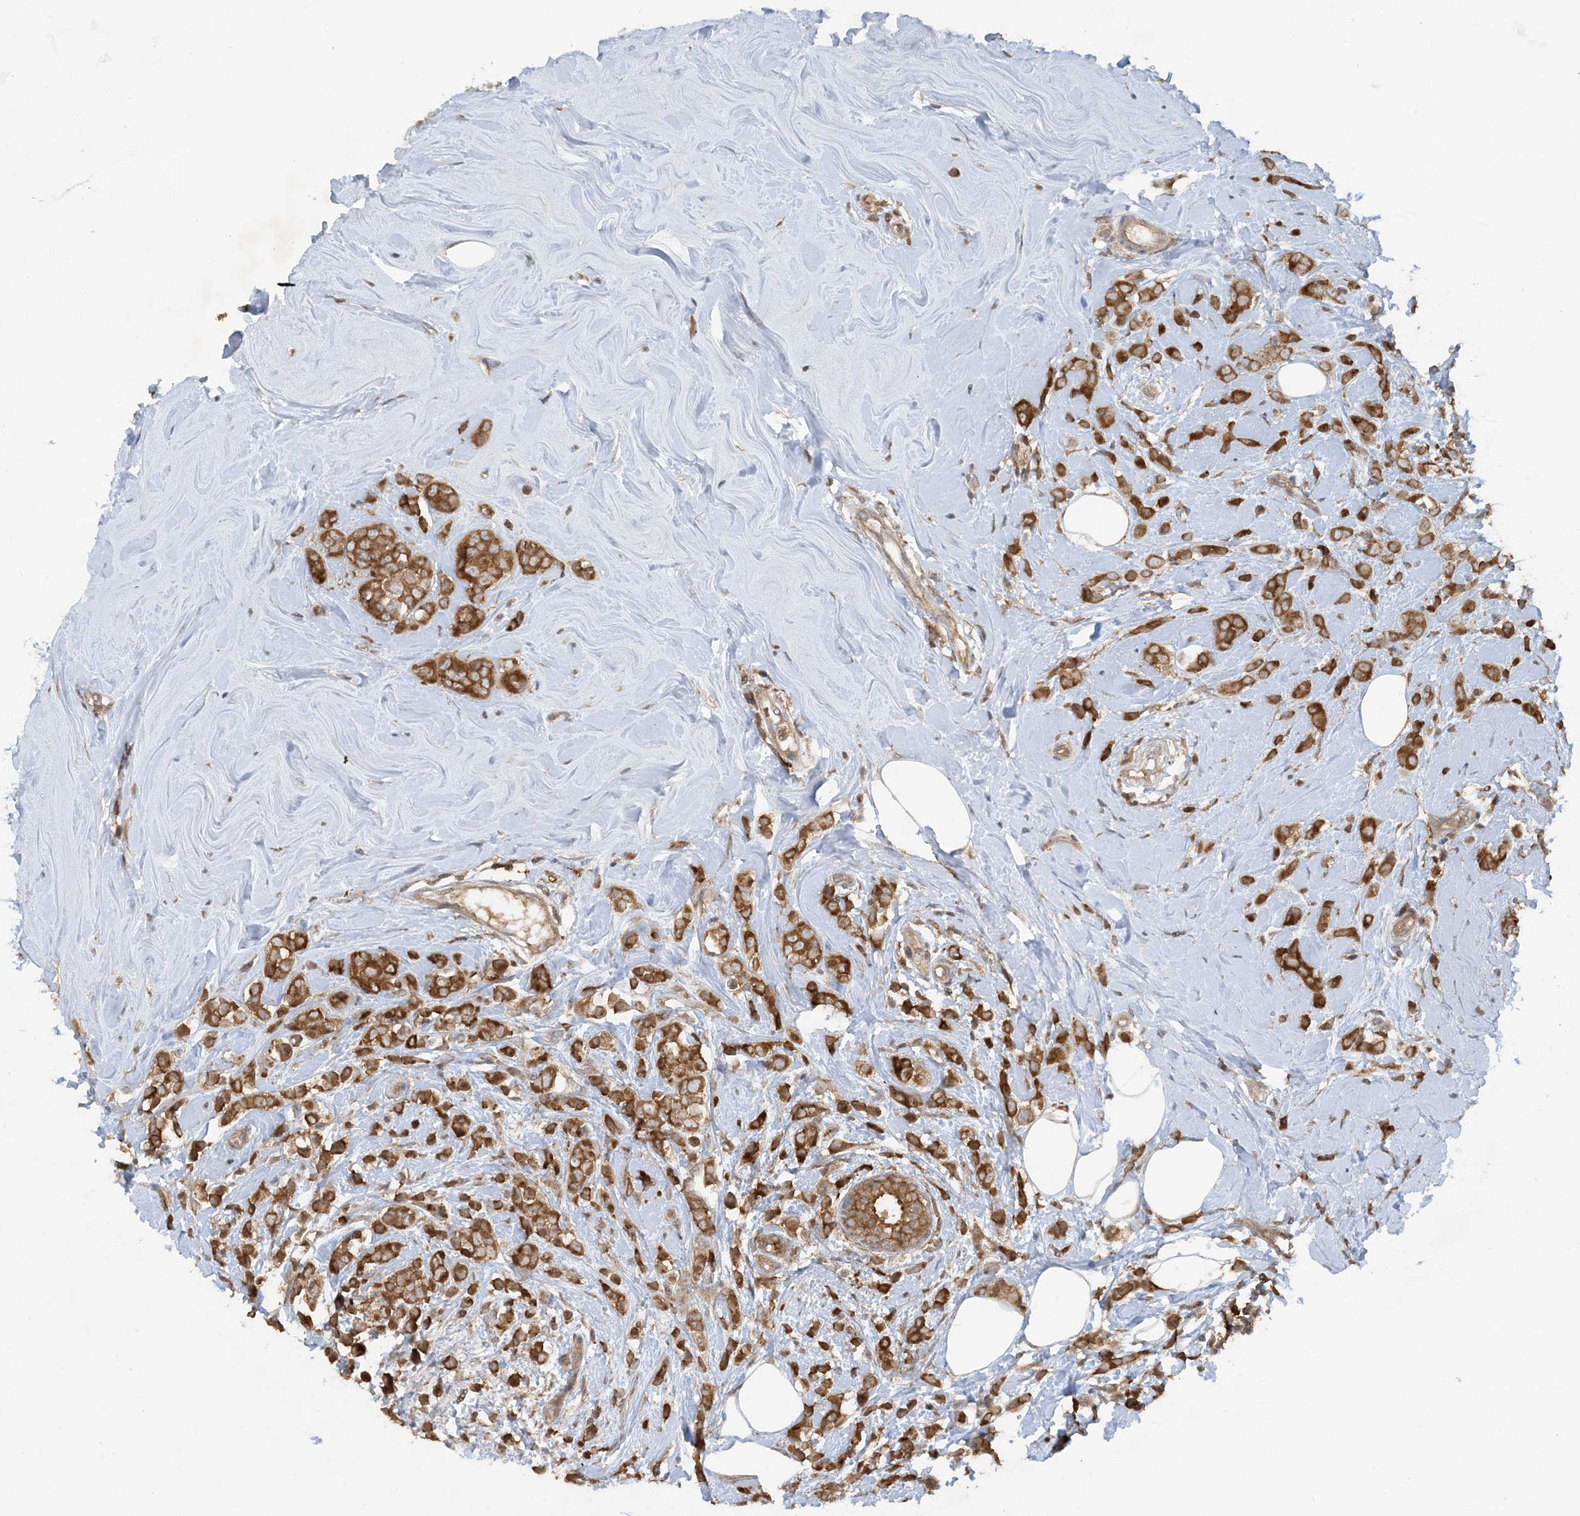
{"staining": {"intensity": "strong", "quantity": ">75%", "location": "cytoplasmic/membranous"}, "tissue": "breast cancer", "cell_type": "Tumor cells", "image_type": "cancer", "snomed": [{"axis": "morphology", "description": "Lobular carcinoma"}, {"axis": "topography", "description": "Breast"}], "caption": "This histopathology image reveals breast cancer (lobular carcinoma) stained with immunohistochemistry (IHC) to label a protein in brown. The cytoplasmic/membranous of tumor cells show strong positivity for the protein. Nuclei are counter-stained blue.", "gene": "STAM2", "patient": {"sex": "female", "age": 47}}